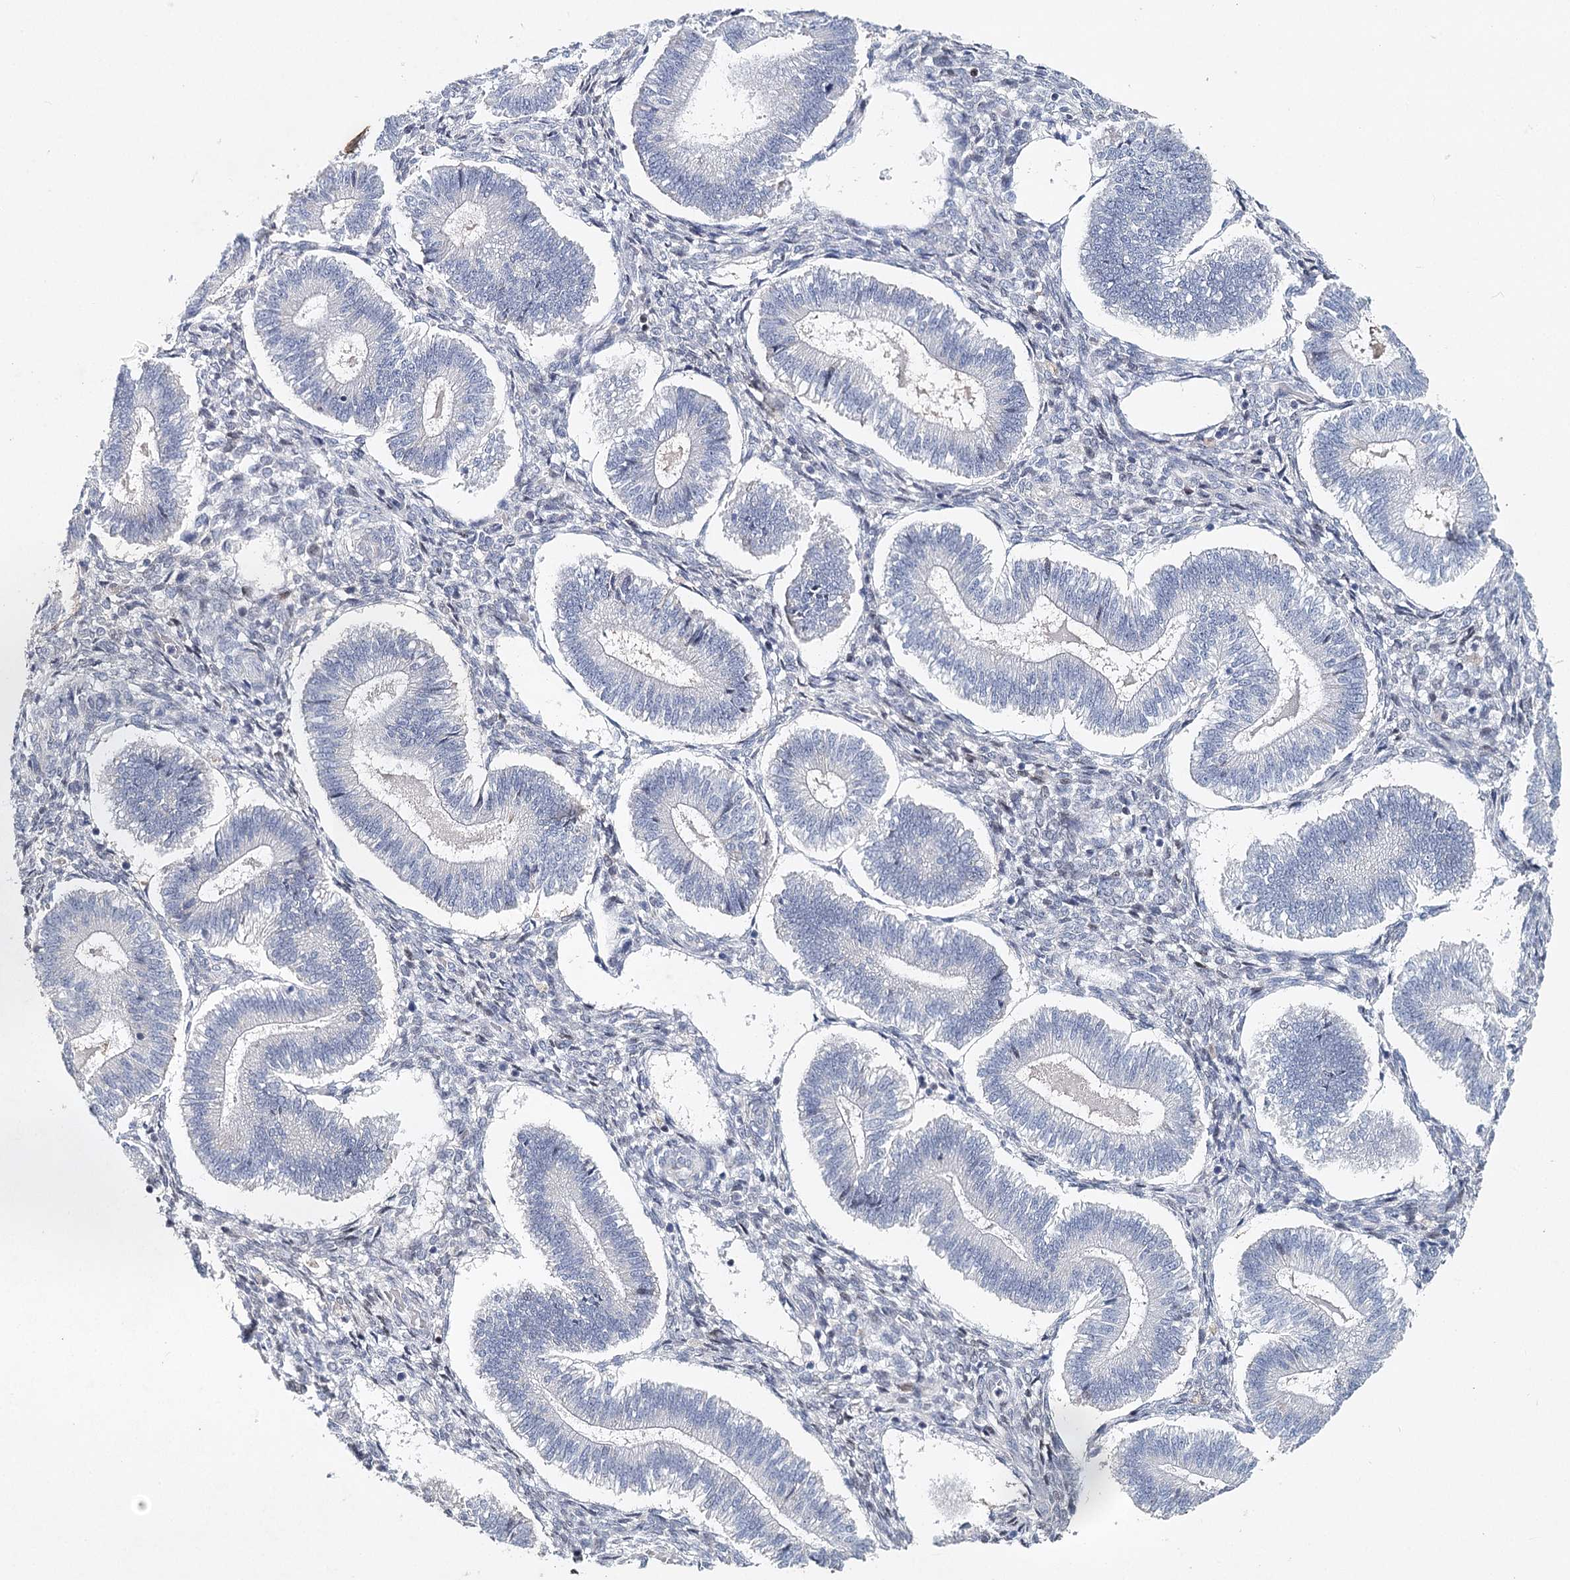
{"staining": {"intensity": "negative", "quantity": "none", "location": "none"}, "tissue": "endometrium", "cell_type": "Cells in endometrial stroma", "image_type": "normal", "snomed": [{"axis": "morphology", "description": "Normal tissue, NOS"}, {"axis": "topography", "description": "Endometrium"}], "caption": "The IHC micrograph has no significant staining in cells in endometrial stroma of endometrium. (DAB immunohistochemistry (IHC) with hematoxylin counter stain).", "gene": "FRMD4A", "patient": {"sex": "female", "age": 25}}